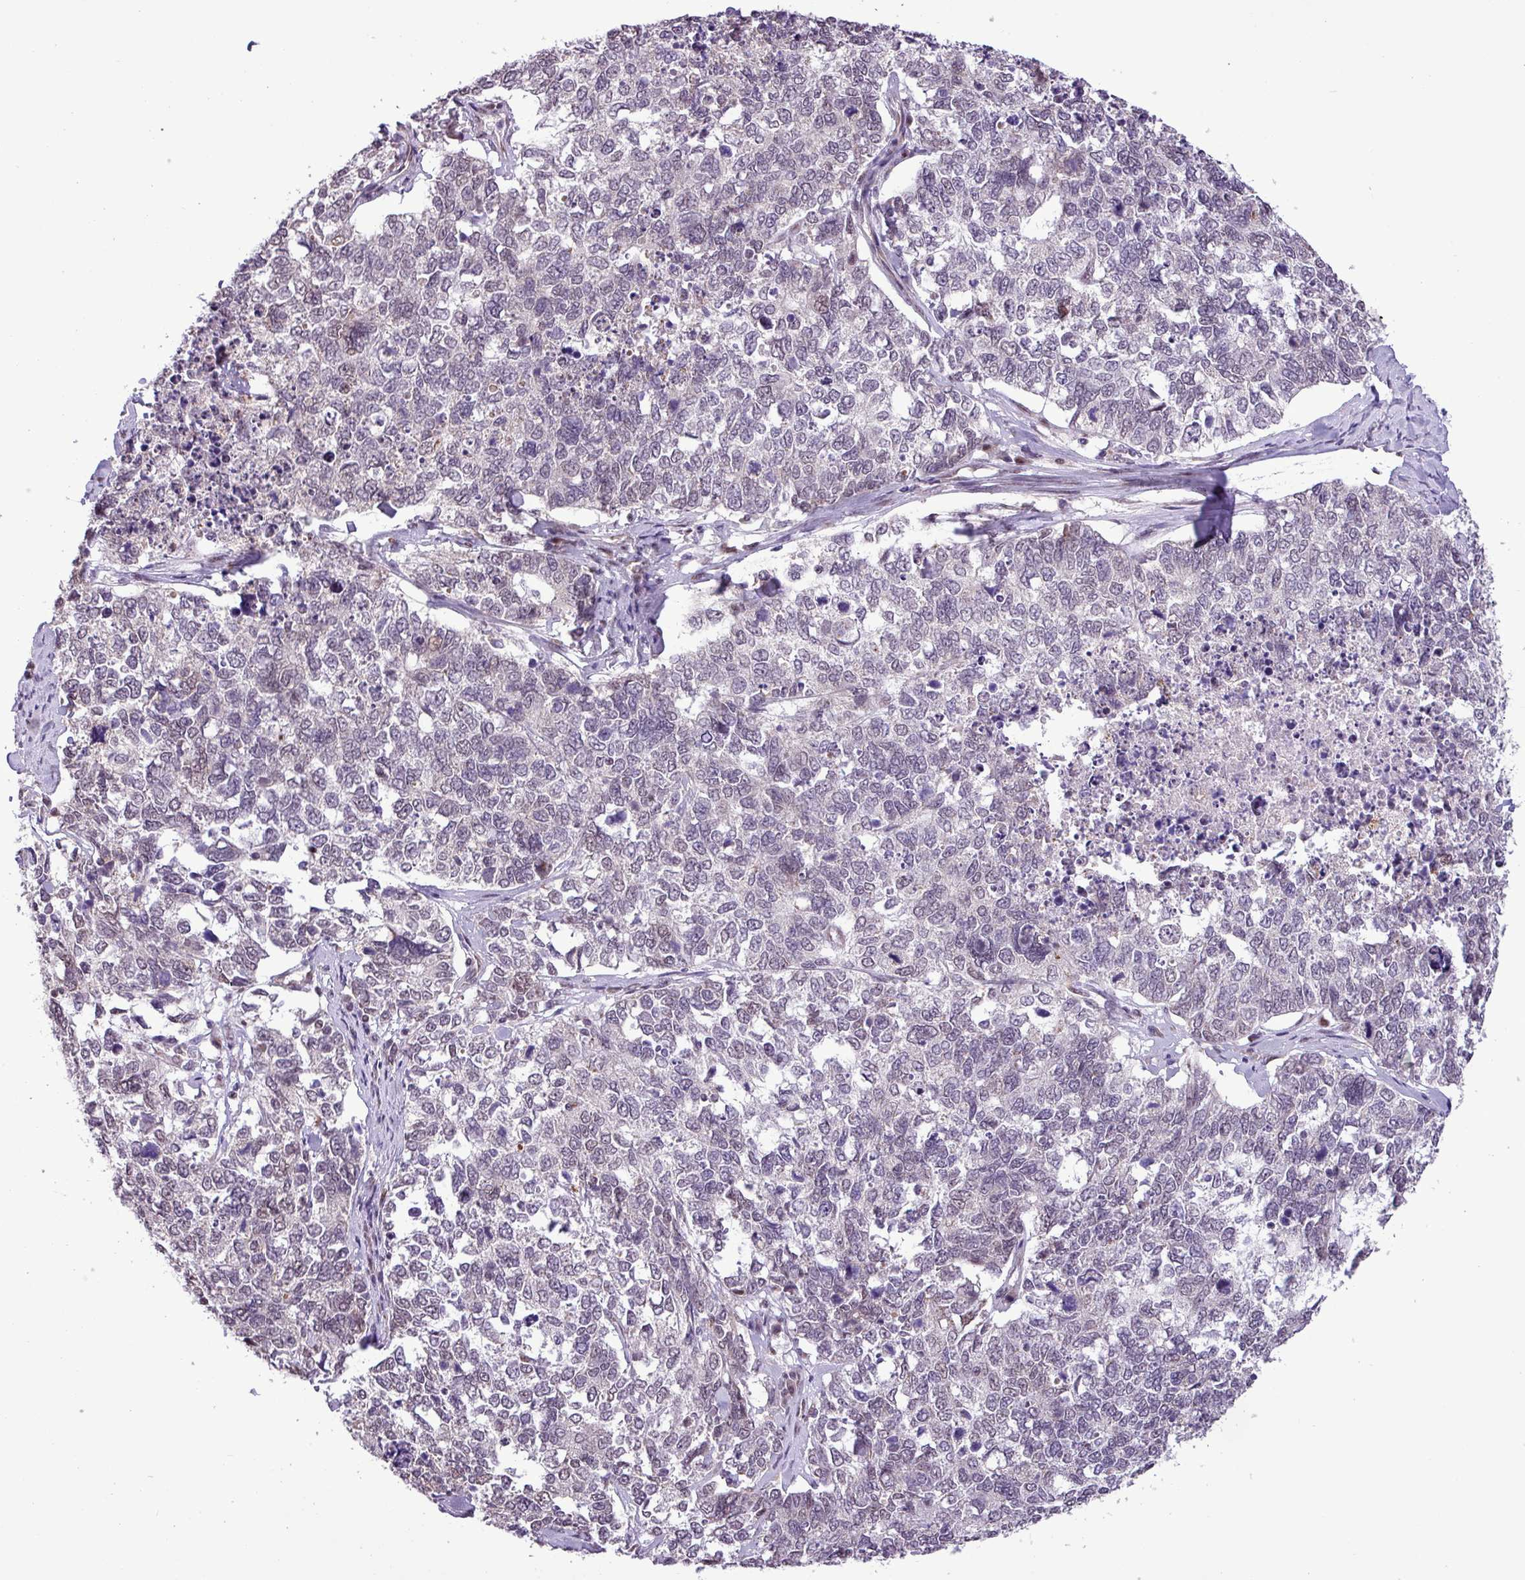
{"staining": {"intensity": "negative", "quantity": "none", "location": "none"}, "tissue": "cervical cancer", "cell_type": "Tumor cells", "image_type": "cancer", "snomed": [{"axis": "morphology", "description": "Squamous cell carcinoma, NOS"}, {"axis": "topography", "description": "Cervix"}], "caption": "Photomicrograph shows no significant protein positivity in tumor cells of cervical squamous cell carcinoma. Brightfield microscopy of IHC stained with DAB (3,3'-diaminobenzidine) (brown) and hematoxylin (blue), captured at high magnification.", "gene": "ZNF354A", "patient": {"sex": "female", "age": 63}}